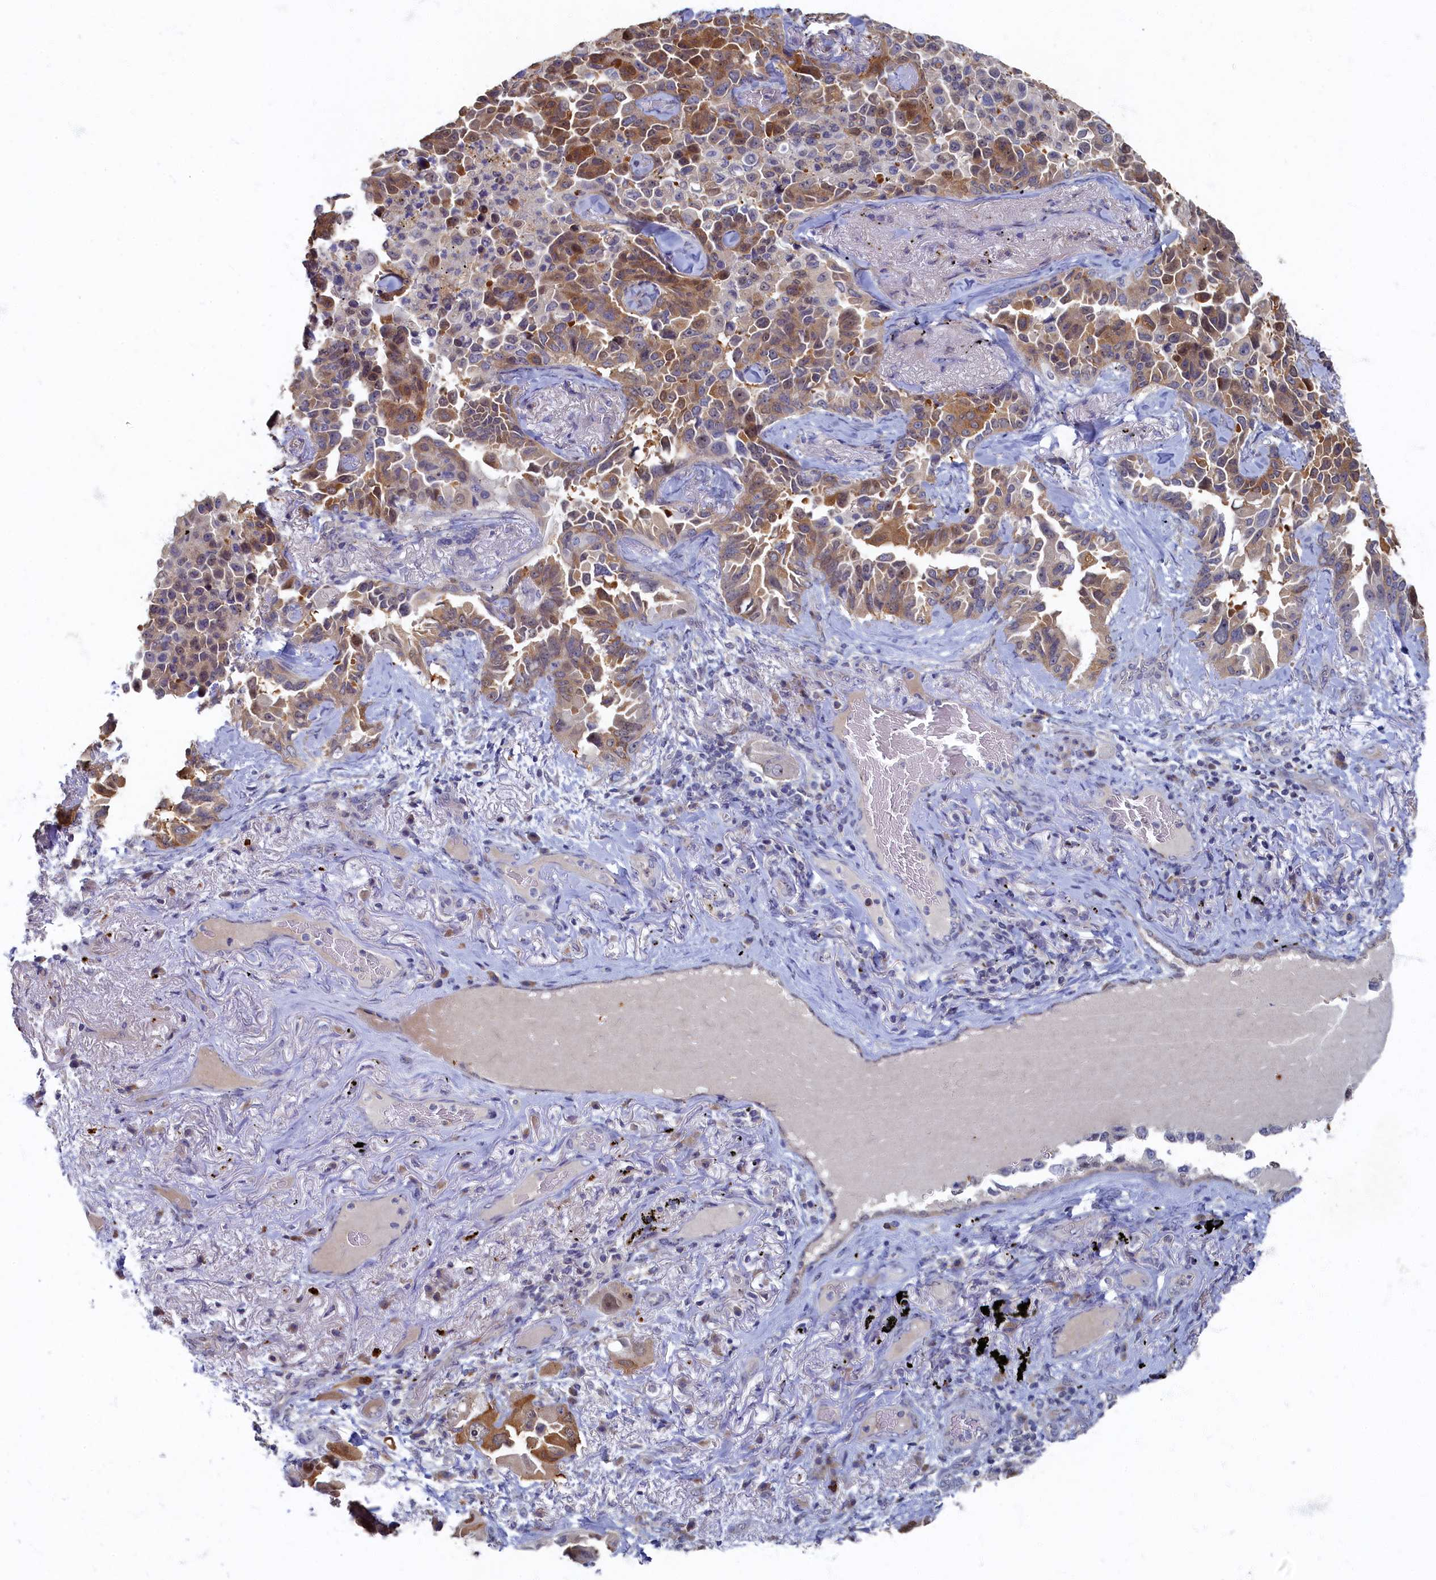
{"staining": {"intensity": "moderate", "quantity": "25%-75%", "location": "cytoplasmic/membranous,nuclear"}, "tissue": "lung cancer", "cell_type": "Tumor cells", "image_type": "cancer", "snomed": [{"axis": "morphology", "description": "Adenocarcinoma, NOS"}, {"axis": "topography", "description": "Lung"}], "caption": "Approximately 25%-75% of tumor cells in lung cancer (adenocarcinoma) show moderate cytoplasmic/membranous and nuclear protein positivity as visualized by brown immunohistochemical staining.", "gene": "HUNK", "patient": {"sex": "female", "age": 67}}